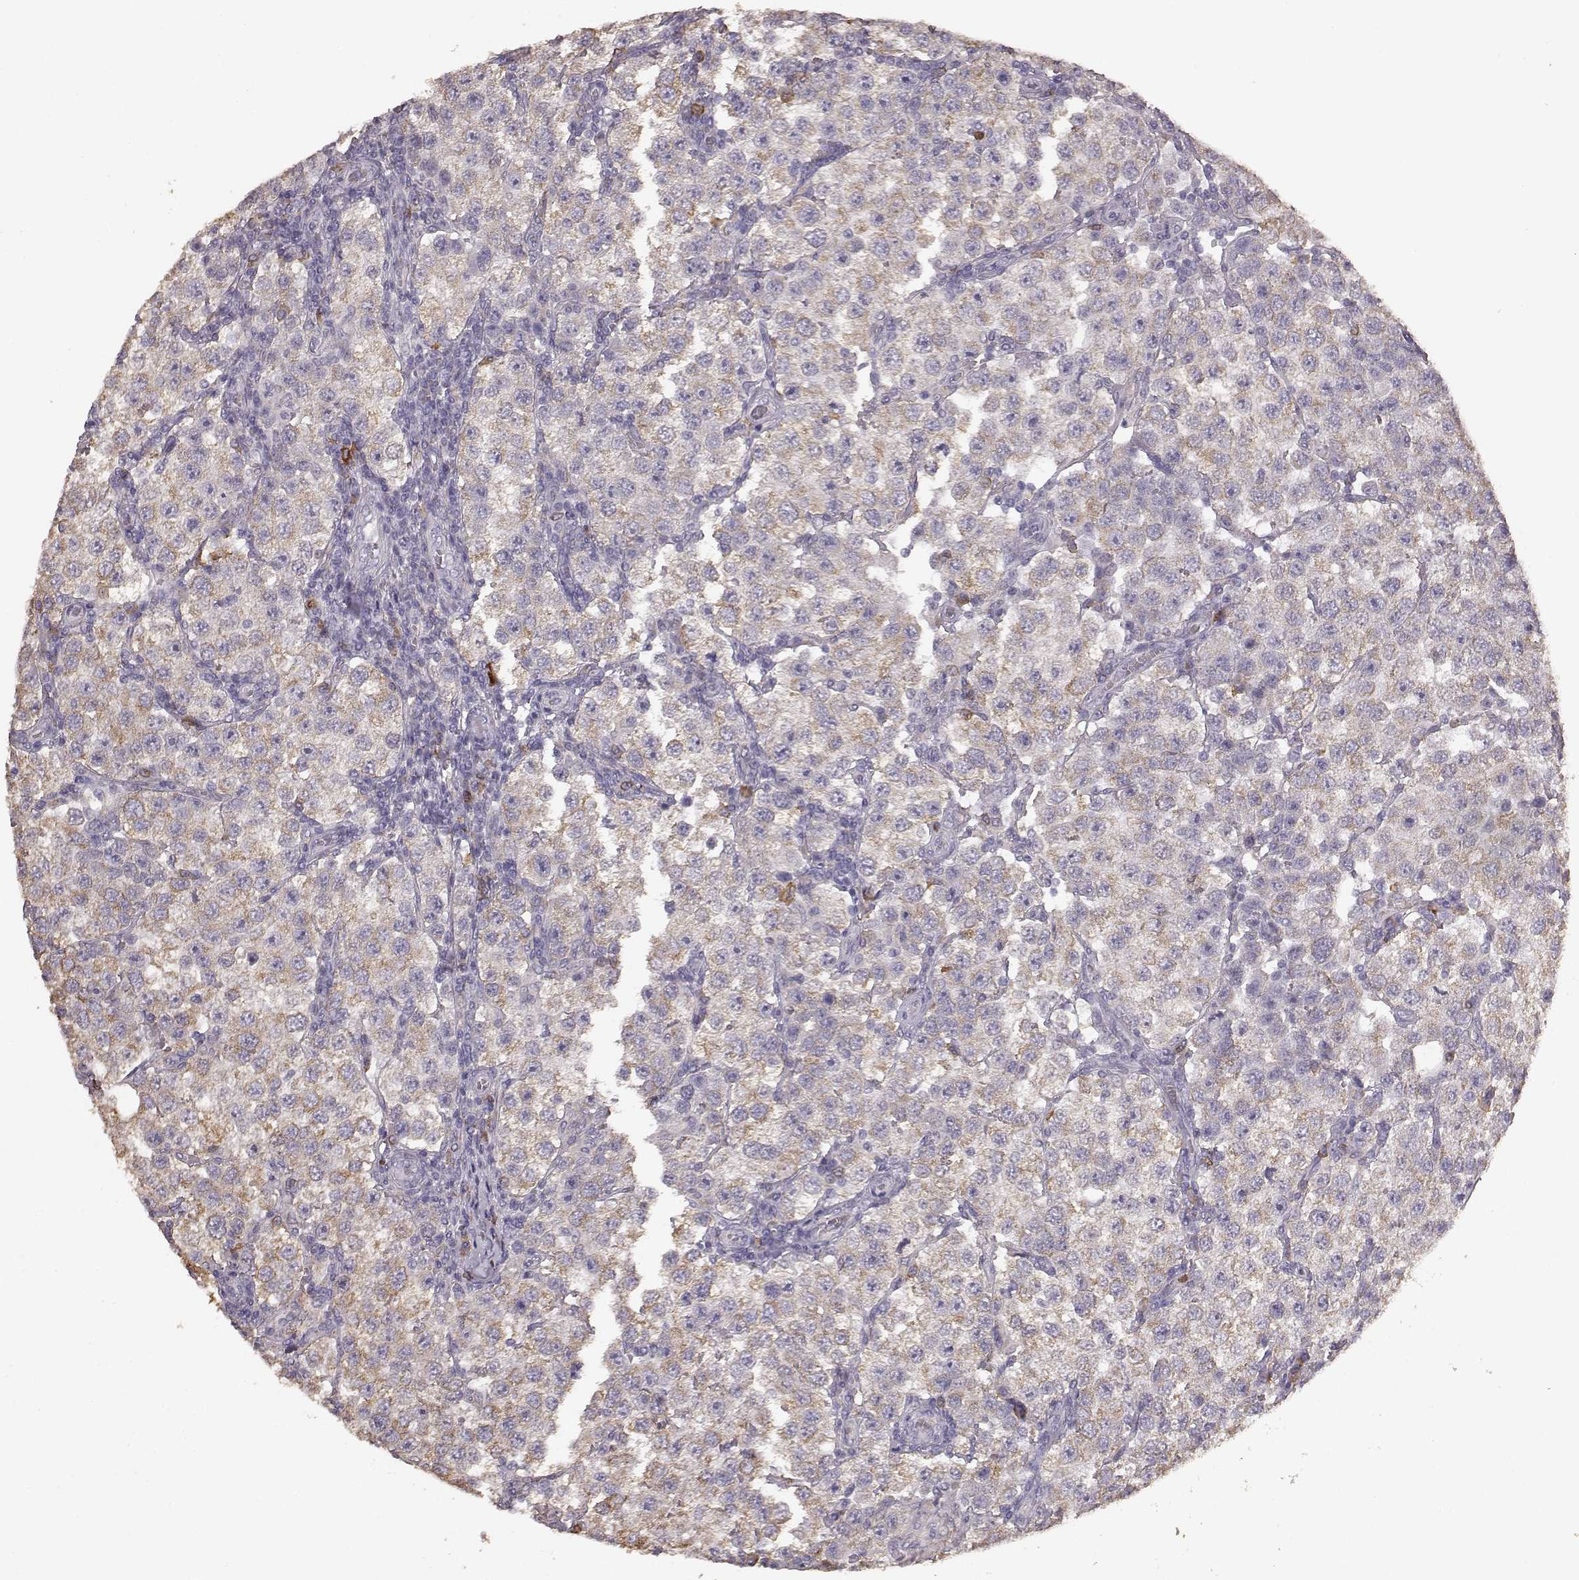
{"staining": {"intensity": "weak", "quantity": ">75%", "location": "cytoplasmic/membranous"}, "tissue": "testis cancer", "cell_type": "Tumor cells", "image_type": "cancer", "snomed": [{"axis": "morphology", "description": "Seminoma, NOS"}, {"axis": "topography", "description": "Testis"}], "caption": "Weak cytoplasmic/membranous protein staining is present in approximately >75% of tumor cells in testis seminoma.", "gene": "GABRG3", "patient": {"sex": "male", "age": 37}}